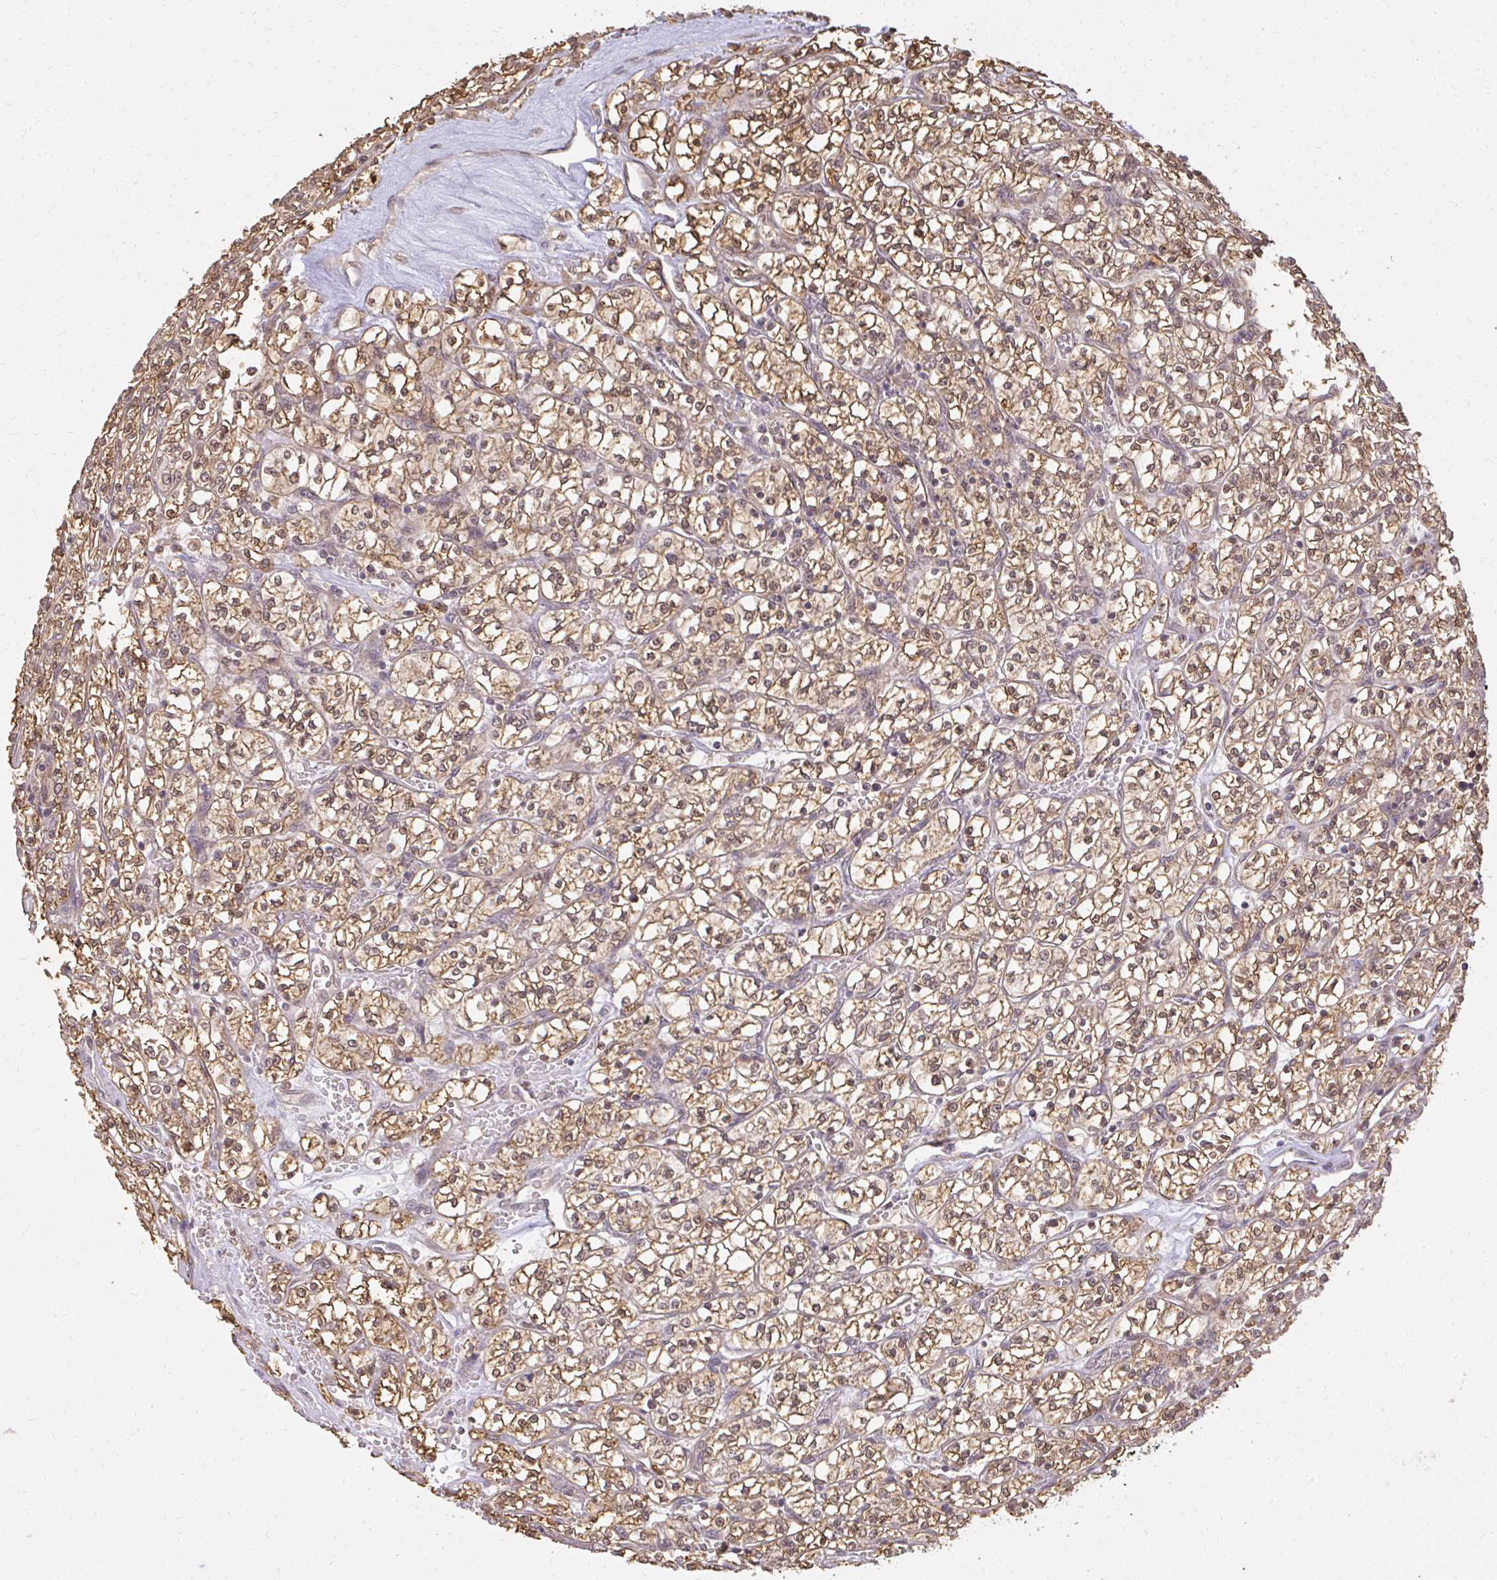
{"staining": {"intensity": "moderate", "quantity": ">75%", "location": "cytoplasmic/membranous,nuclear"}, "tissue": "renal cancer", "cell_type": "Tumor cells", "image_type": "cancer", "snomed": [{"axis": "morphology", "description": "Adenocarcinoma, NOS"}, {"axis": "topography", "description": "Kidney"}], "caption": "Immunohistochemistry (IHC) photomicrograph of neoplastic tissue: renal adenocarcinoma stained using immunohistochemistry reveals medium levels of moderate protein expression localized specifically in the cytoplasmic/membranous and nuclear of tumor cells, appearing as a cytoplasmic/membranous and nuclear brown color.", "gene": "LARS2", "patient": {"sex": "female", "age": 64}}